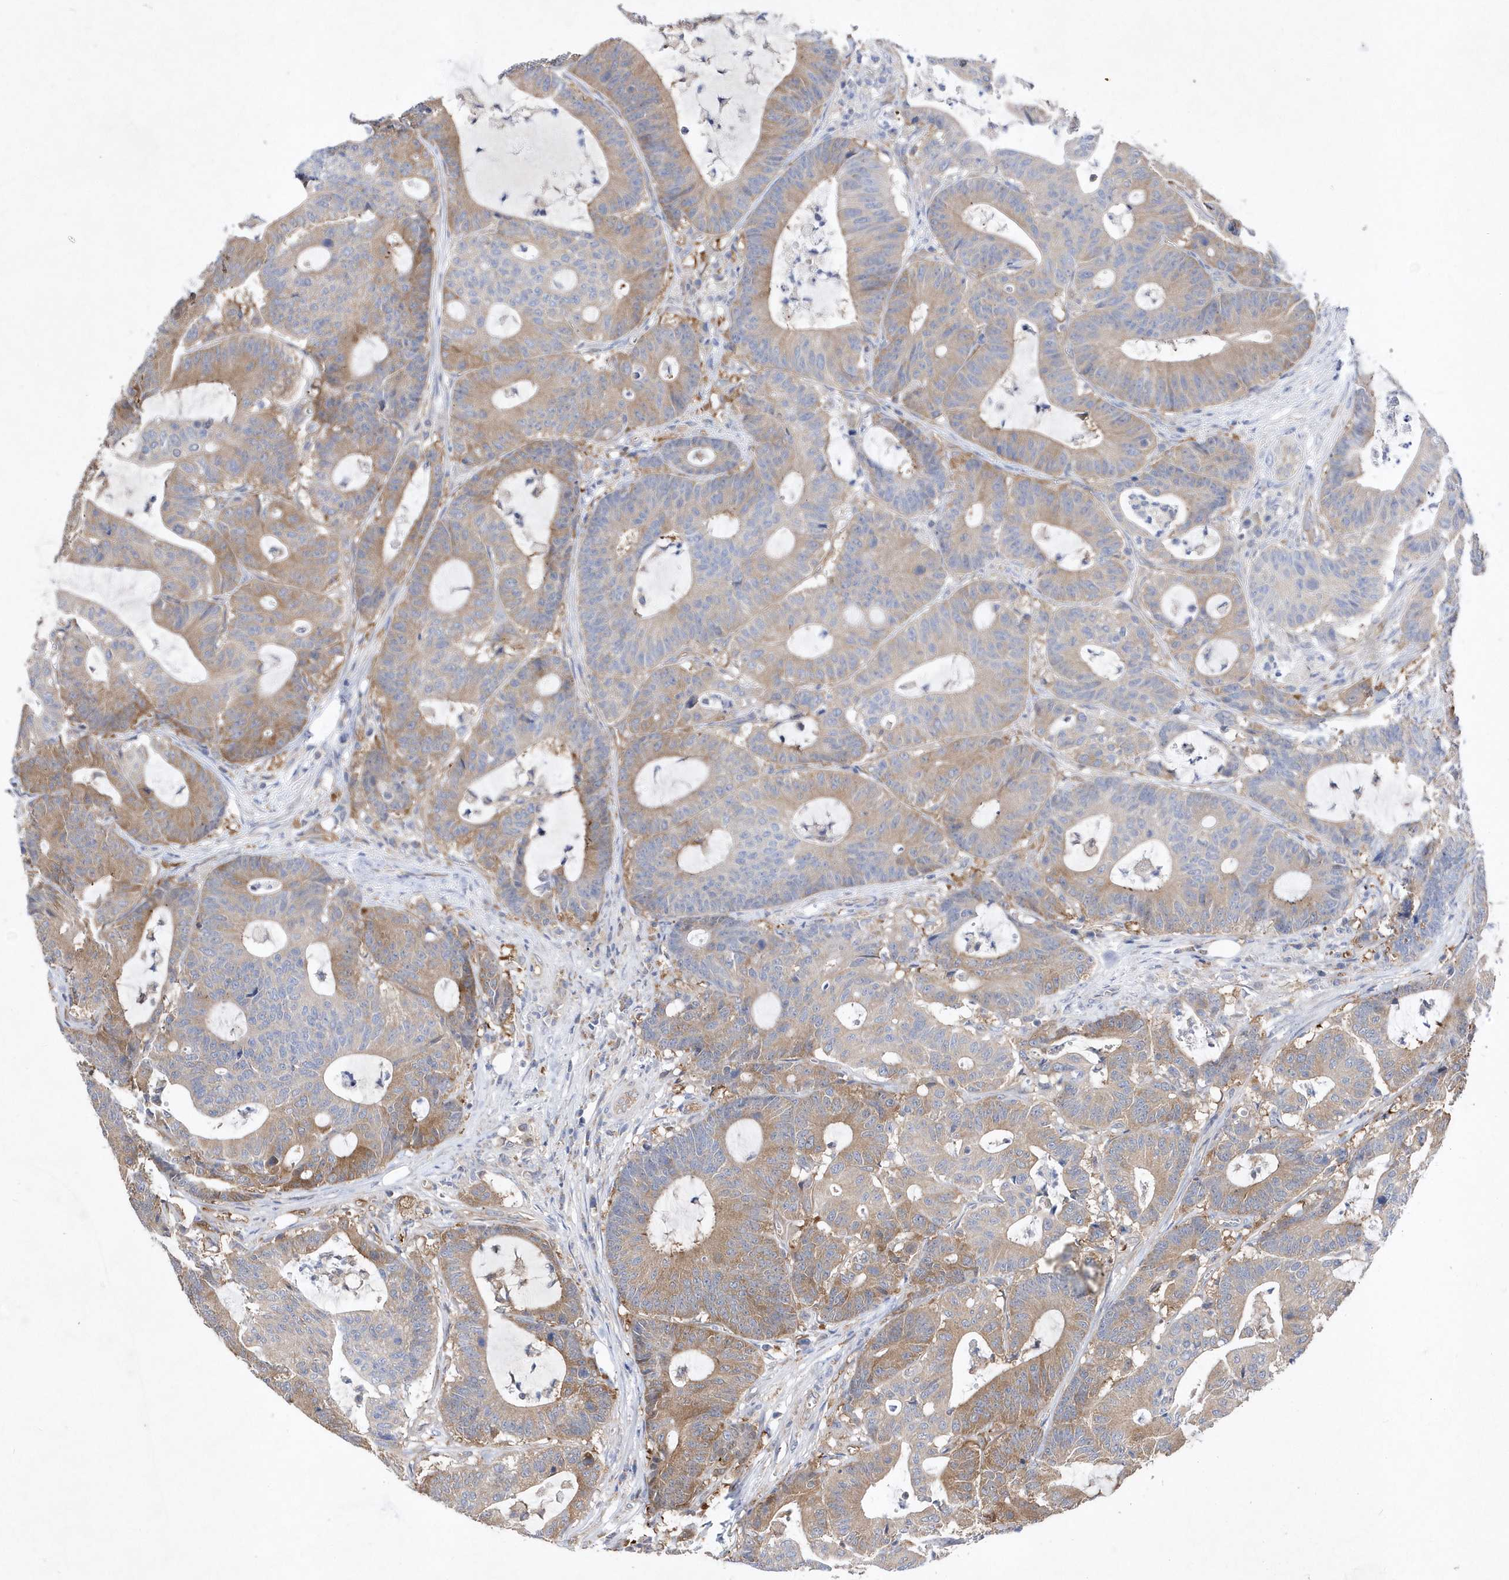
{"staining": {"intensity": "moderate", "quantity": ">75%", "location": "cytoplasmic/membranous"}, "tissue": "colorectal cancer", "cell_type": "Tumor cells", "image_type": "cancer", "snomed": [{"axis": "morphology", "description": "Adenocarcinoma, NOS"}, {"axis": "topography", "description": "Colon"}], "caption": "Adenocarcinoma (colorectal) stained for a protein reveals moderate cytoplasmic/membranous positivity in tumor cells. (Brightfield microscopy of DAB IHC at high magnification).", "gene": "JKAMP", "patient": {"sex": "female", "age": 84}}